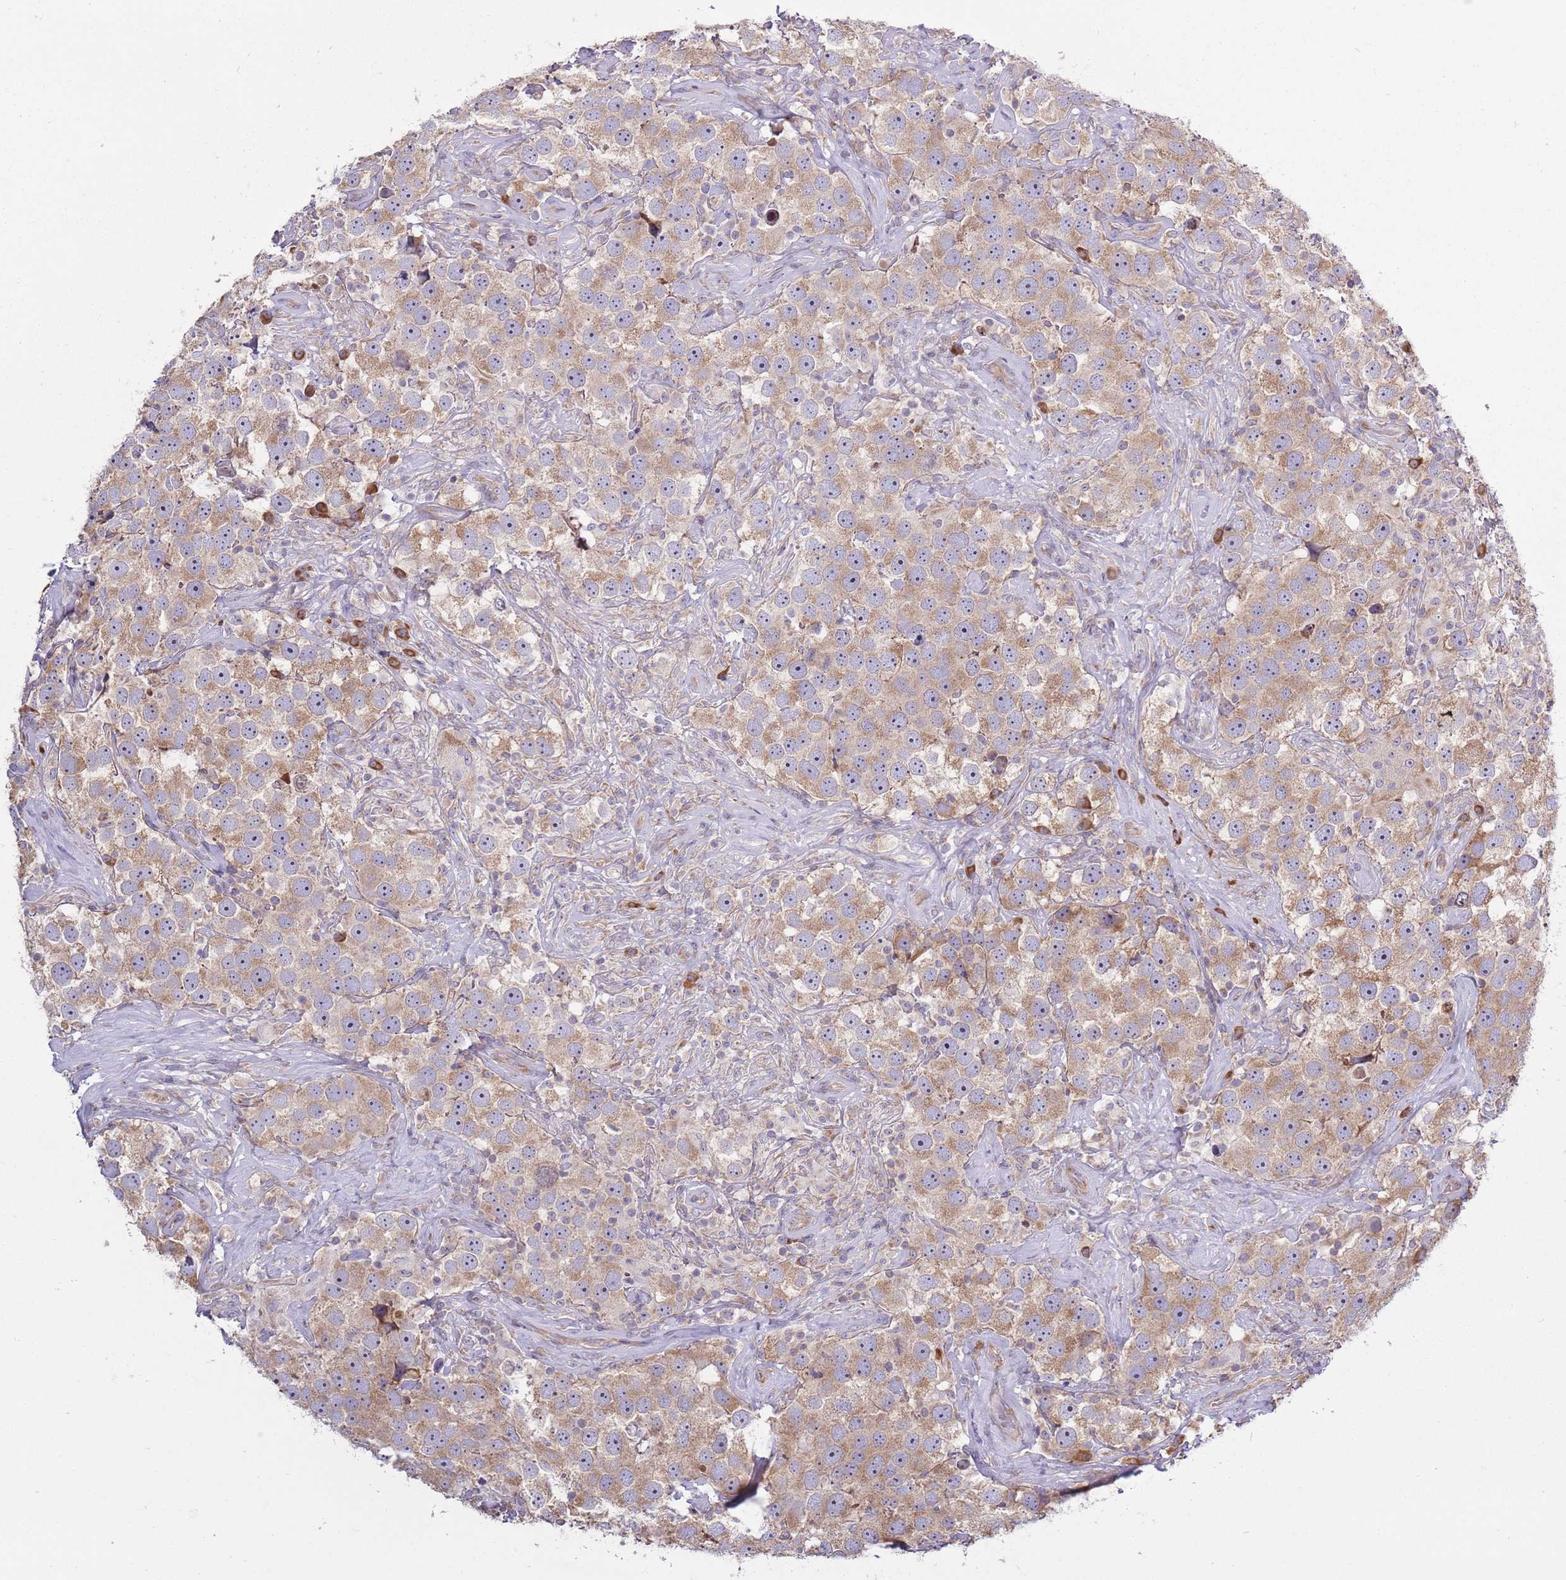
{"staining": {"intensity": "weak", "quantity": ">75%", "location": "cytoplasmic/membranous,nuclear"}, "tissue": "testis cancer", "cell_type": "Tumor cells", "image_type": "cancer", "snomed": [{"axis": "morphology", "description": "Seminoma, NOS"}, {"axis": "topography", "description": "Testis"}], "caption": "Immunohistochemical staining of seminoma (testis) displays low levels of weak cytoplasmic/membranous and nuclear protein expression in approximately >75% of tumor cells.", "gene": "RPL17-C18orf32", "patient": {"sex": "male", "age": 49}}